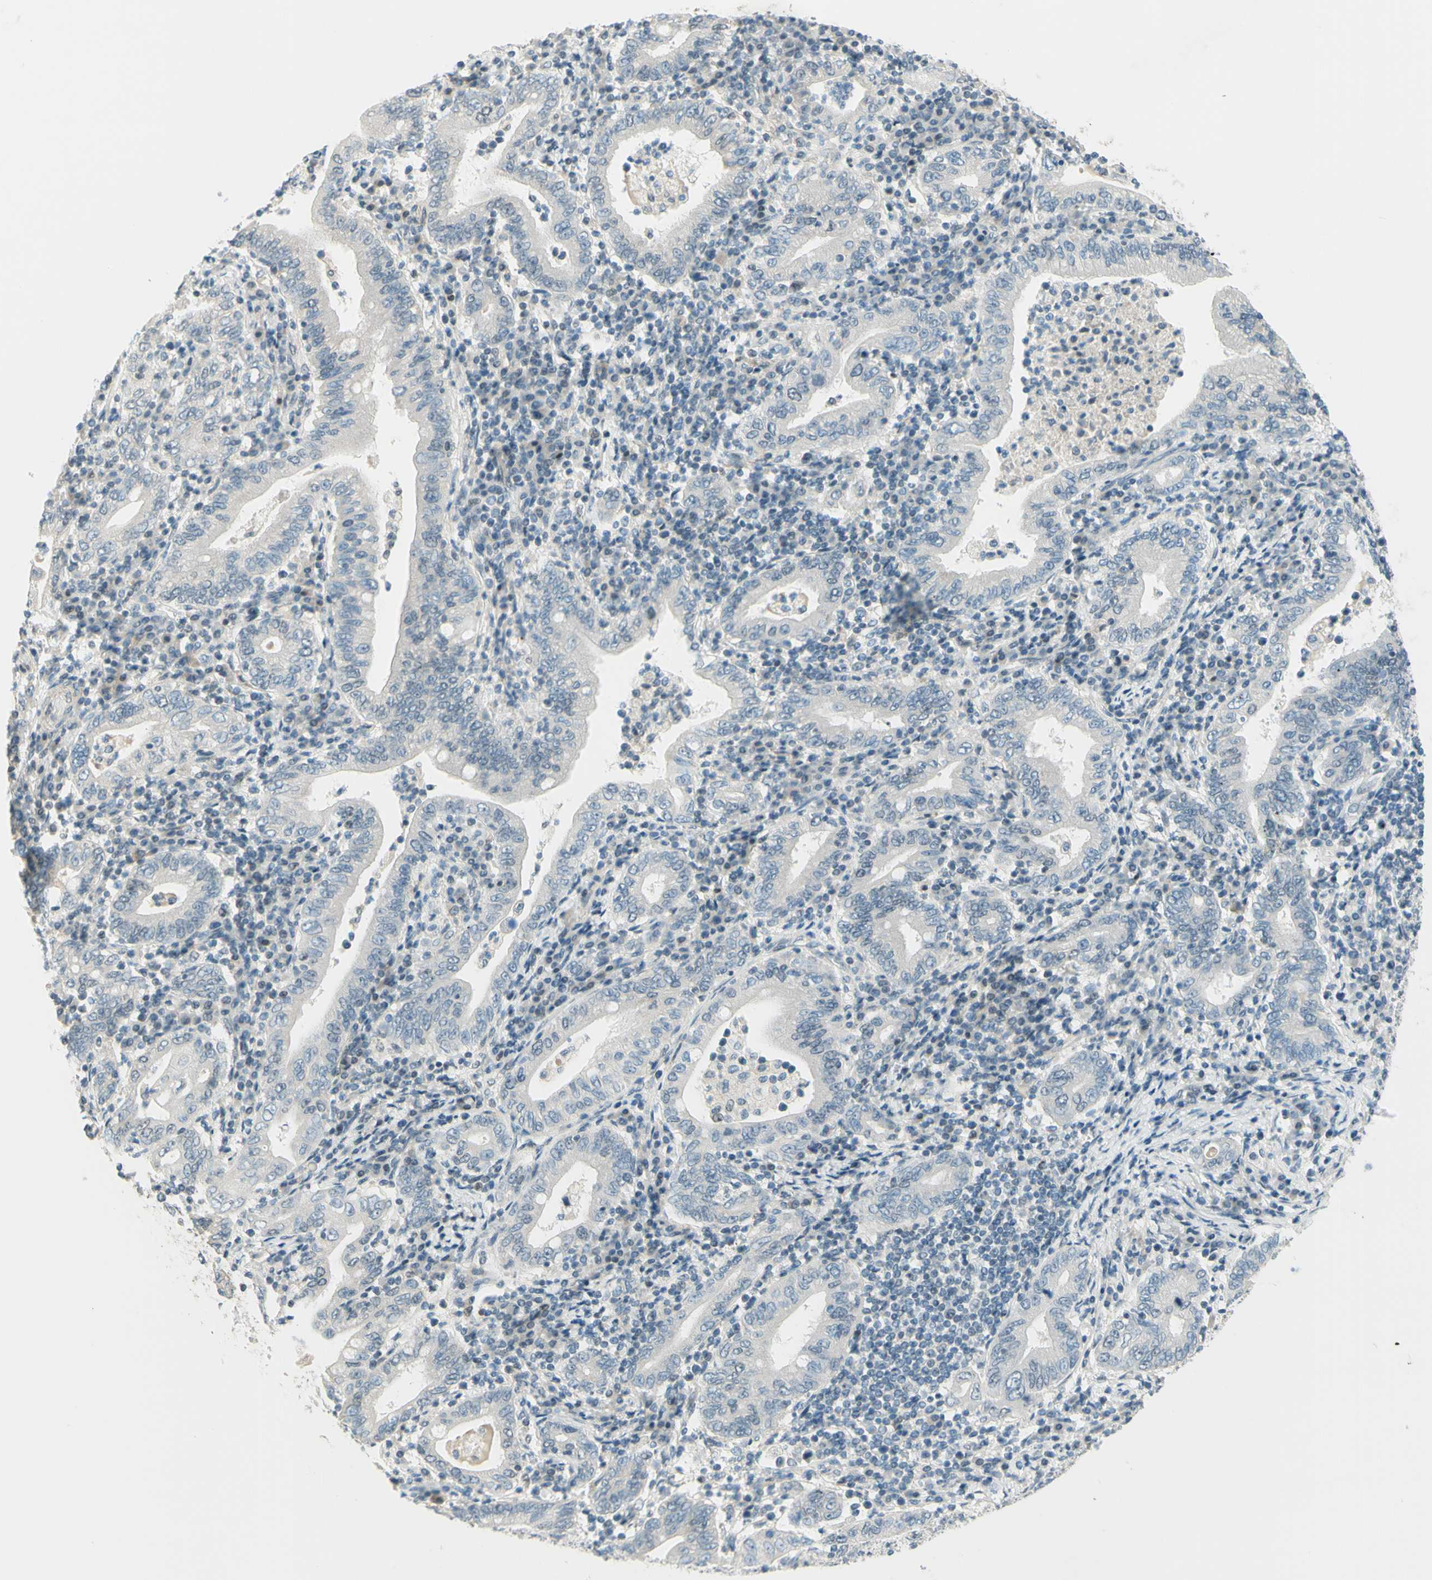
{"staining": {"intensity": "negative", "quantity": "none", "location": "none"}, "tissue": "stomach cancer", "cell_type": "Tumor cells", "image_type": "cancer", "snomed": [{"axis": "morphology", "description": "Normal tissue, NOS"}, {"axis": "morphology", "description": "Adenocarcinoma, NOS"}, {"axis": "topography", "description": "Esophagus"}, {"axis": "topography", "description": "Stomach, upper"}, {"axis": "topography", "description": "Peripheral nerve tissue"}], "caption": "Immunohistochemistry photomicrograph of human stomach cancer (adenocarcinoma) stained for a protein (brown), which reveals no expression in tumor cells.", "gene": "JPH1", "patient": {"sex": "male", "age": 62}}